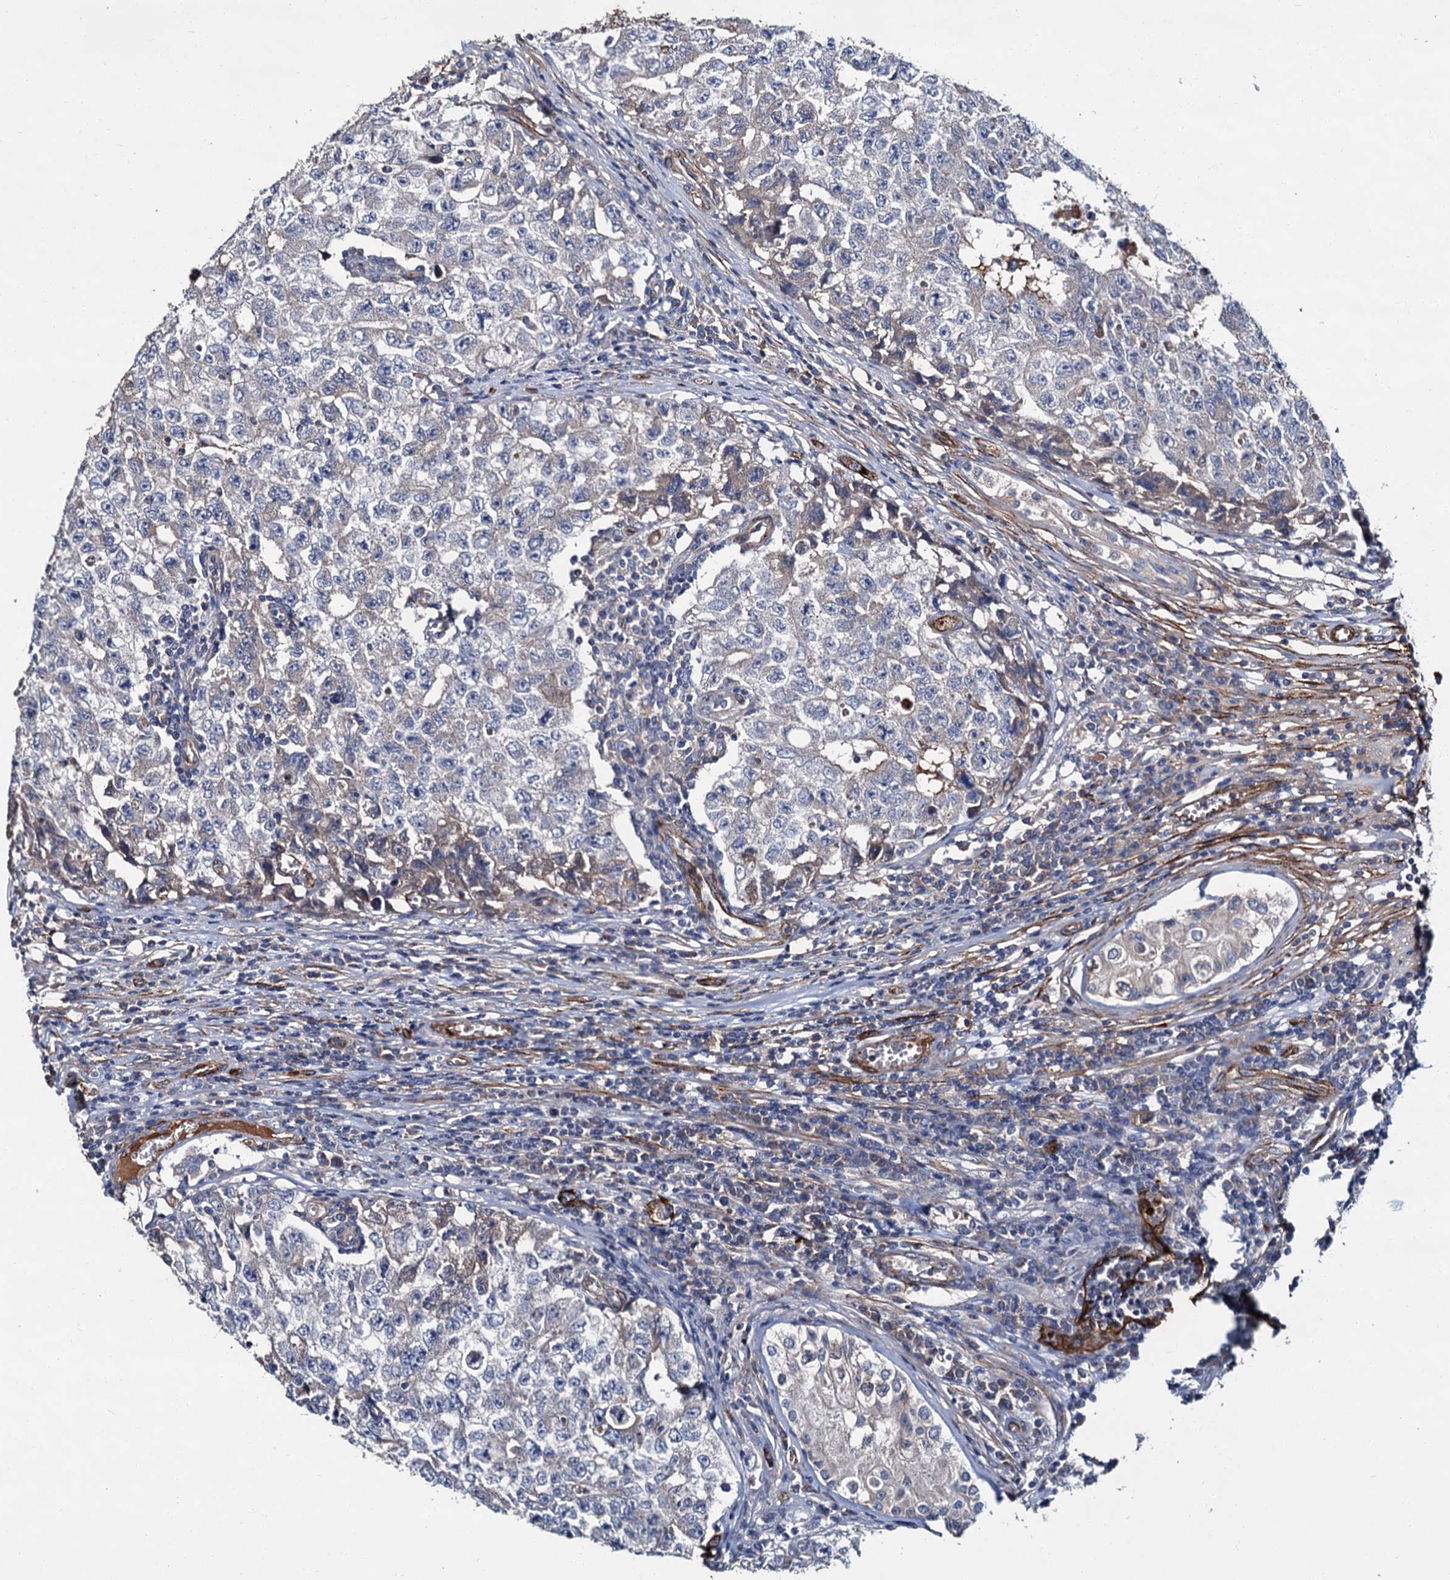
{"staining": {"intensity": "weak", "quantity": "<25%", "location": "cytoplasmic/membranous"}, "tissue": "testis cancer", "cell_type": "Tumor cells", "image_type": "cancer", "snomed": [{"axis": "morphology", "description": "Carcinoma, Embryonal, NOS"}, {"axis": "topography", "description": "Testis"}], "caption": "Human testis embryonal carcinoma stained for a protein using immunohistochemistry (IHC) shows no staining in tumor cells.", "gene": "CACNA1C", "patient": {"sex": "male", "age": 17}}